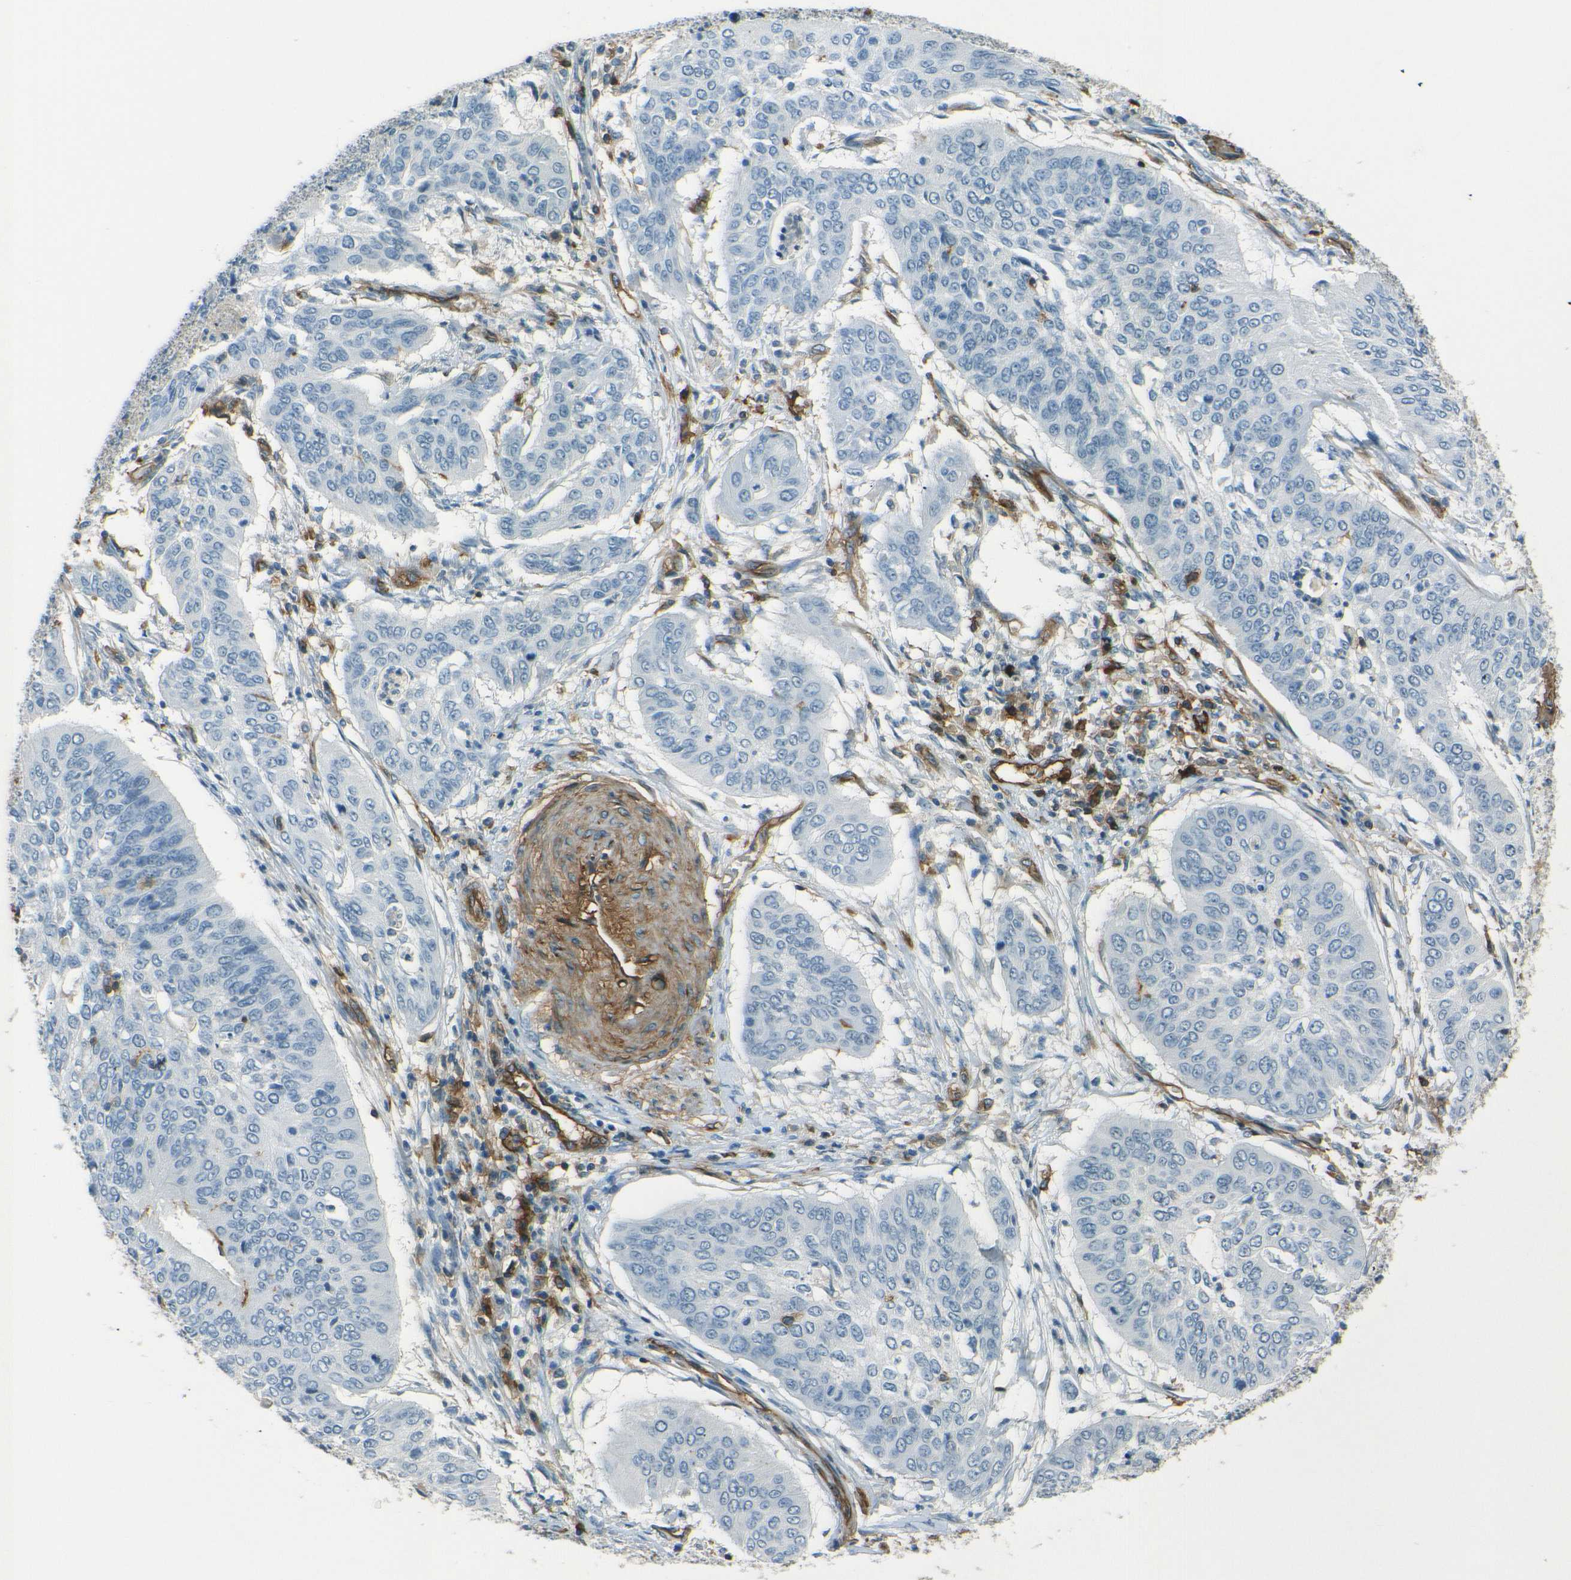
{"staining": {"intensity": "negative", "quantity": "none", "location": "none"}, "tissue": "cervical cancer", "cell_type": "Tumor cells", "image_type": "cancer", "snomed": [{"axis": "morphology", "description": "Normal tissue, NOS"}, {"axis": "morphology", "description": "Squamous cell carcinoma, NOS"}, {"axis": "topography", "description": "Cervix"}], "caption": "This photomicrograph is of cervical squamous cell carcinoma stained with immunohistochemistry (IHC) to label a protein in brown with the nuclei are counter-stained blue. There is no staining in tumor cells.", "gene": "ENTPD1", "patient": {"sex": "female", "age": 39}}